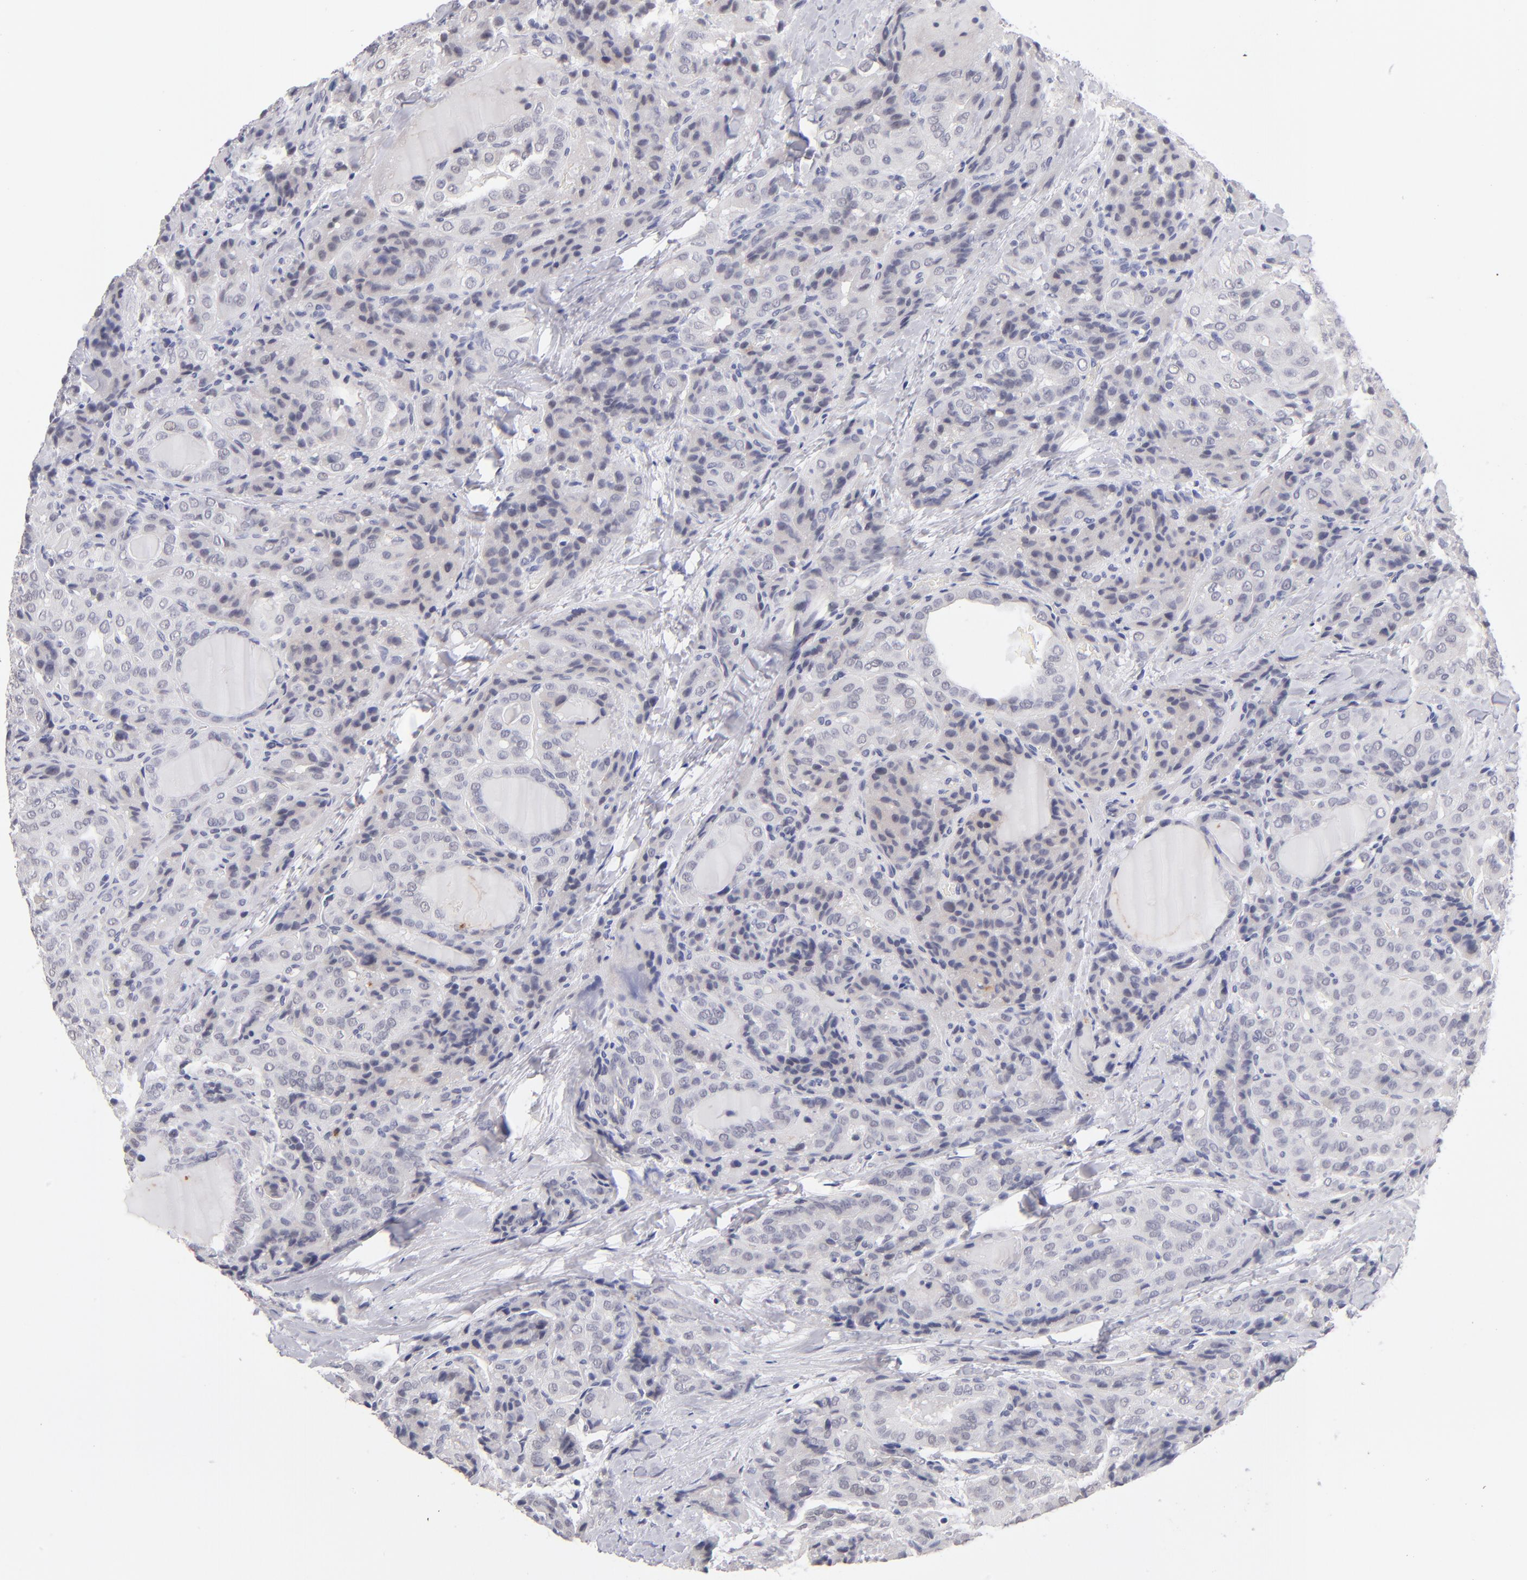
{"staining": {"intensity": "negative", "quantity": "none", "location": "none"}, "tissue": "thyroid cancer", "cell_type": "Tumor cells", "image_type": "cancer", "snomed": [{"axis": "morphology", "description": "Papillary adenocarcinoma, NOS"}, {"axis": "topography", "description": "Thyroid gland"}], "caption": "The histopathology image exhibits no staining of tumor cells in thyroid cancer (papillary adenocarcinoma).", "gene": "TEX11", "patient": {"sex": "female", "age": 71}}